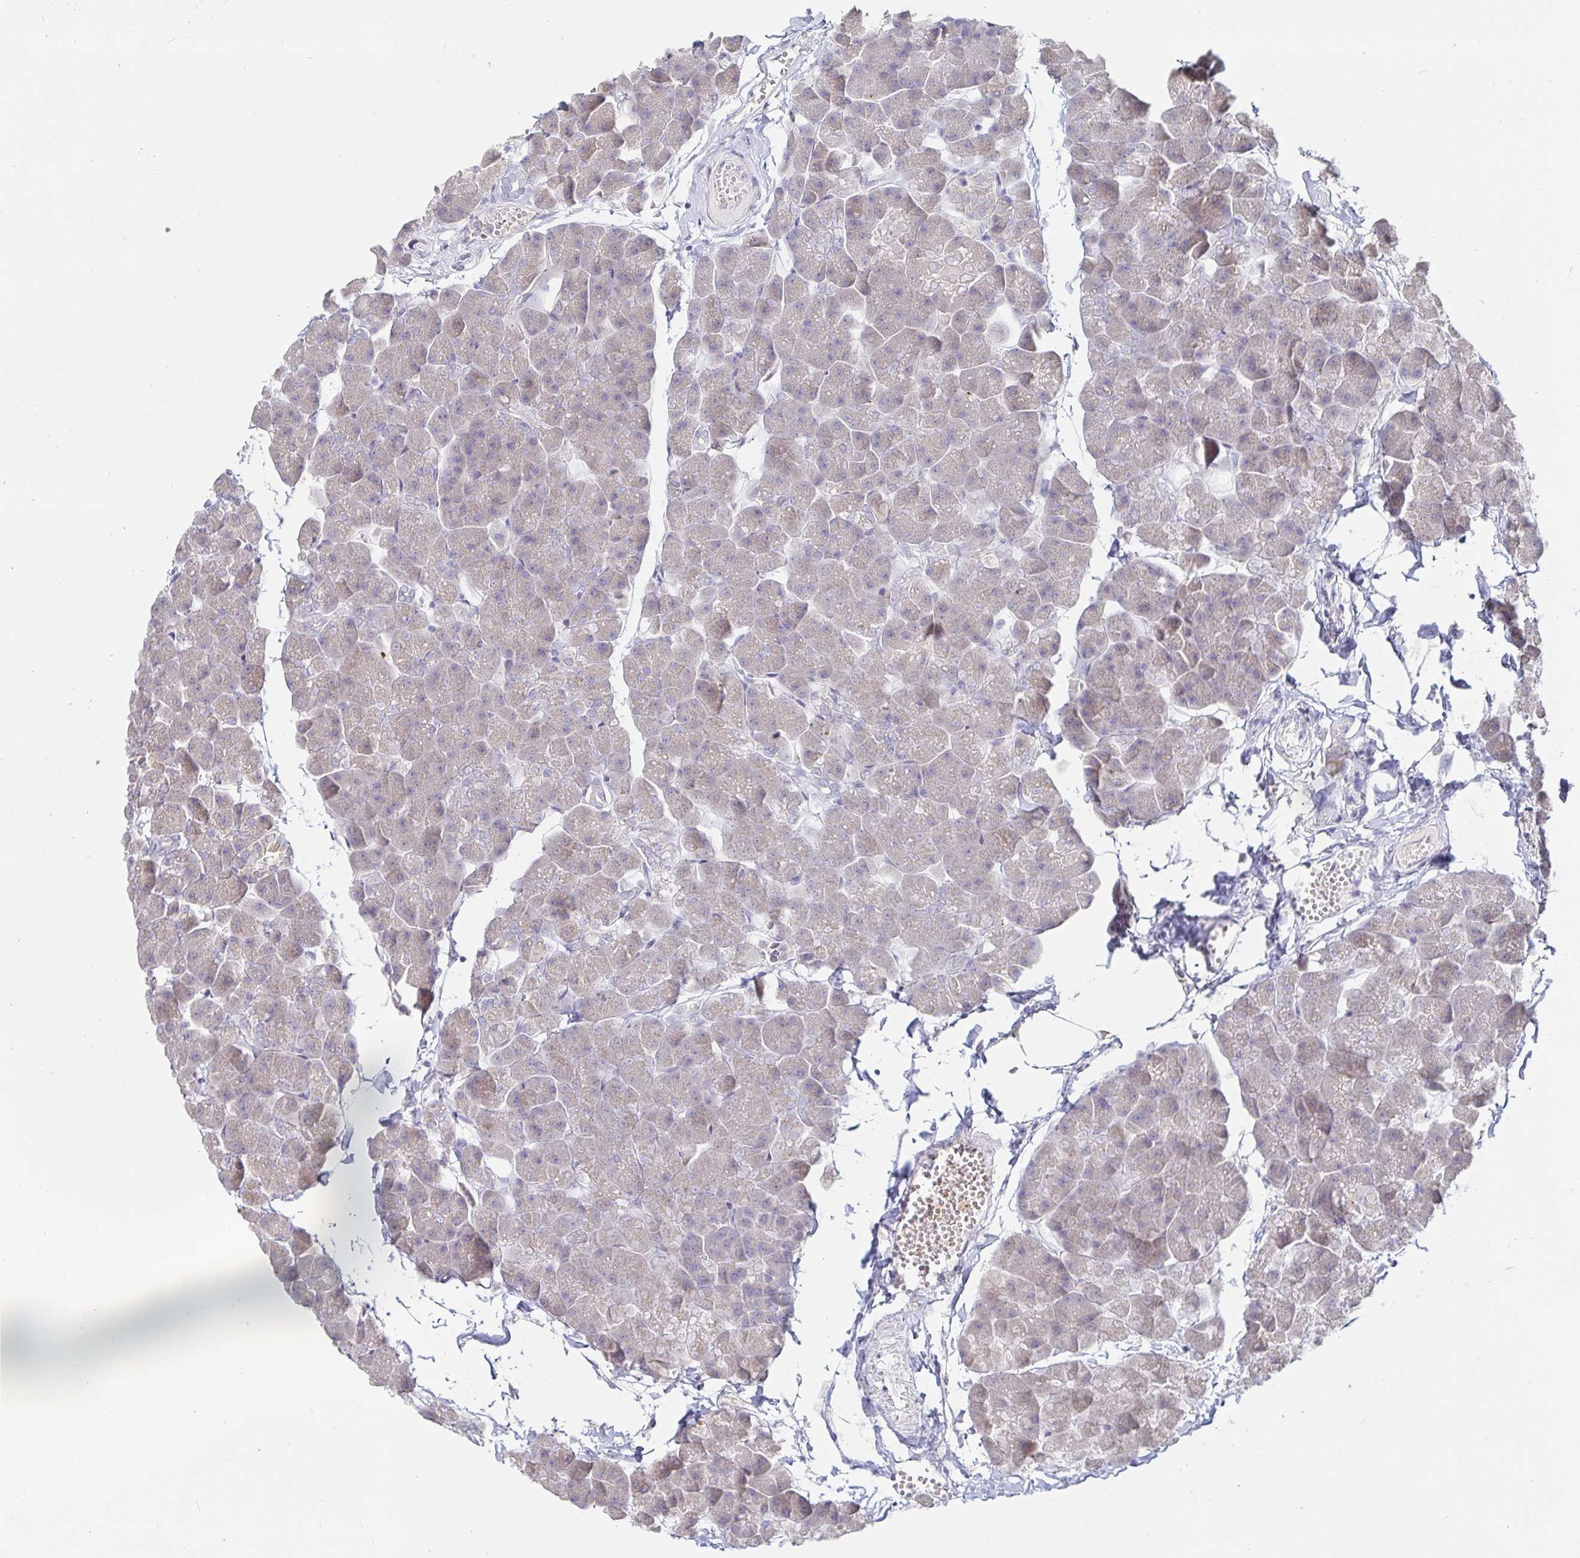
{"staining": {"intensity": "negative", "quantity": "none", "location": "none"}, "tissue": "pancreas", "cell_type": "Exocrine glandular cells", "image_type": "normal", "snomed": [{"axis": "morphology", "description": "Normal tissue, NOS"}, {"axis": "topography", "description": "Pancreas"}], "caption": "This is an immunohistochemistry photomicrograph of normal human pancreas. There is no expression in exocrine glandular cells.", "gene": "SPPL3", "patient": {"sex": "male", "age": 35}}